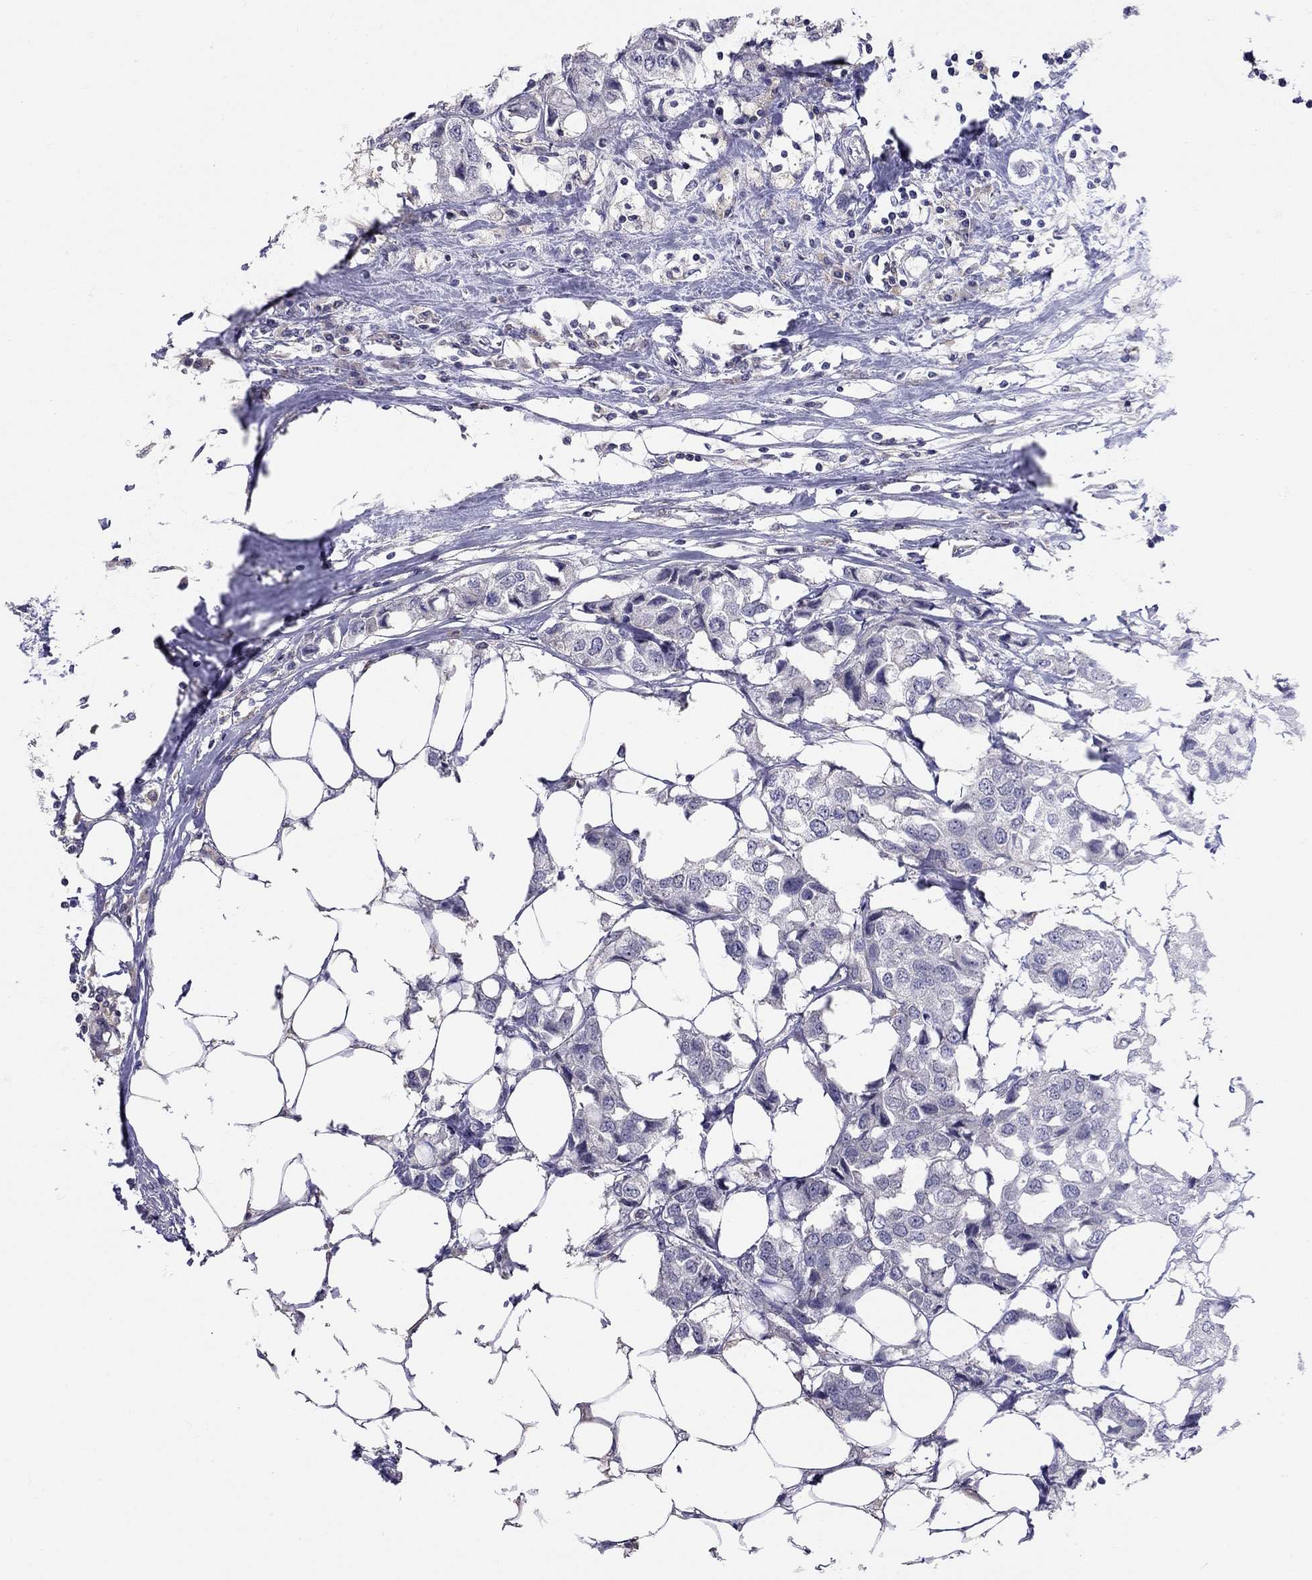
{"staining": {"intensity": "negative", "quantity": "none", "location": "none"}, "tissue": "breast cancer", "cell_type": "Tumor cells", "image_type": "cancer", "snomed": [{"axis": "morphology", "description": "Duct carcinoma"}, {"axis": "topography", "description": "Breast"}], "caption": "This photomicrograph is of invasive ductal carcinoma (breast) stained with immunohistochemistry to label a protein in brown with the nuclei are counter-stained blue. There is no staining in tumor cells.", "gene": "RTP5", "patient": {"sex": "female", "age": 80}}